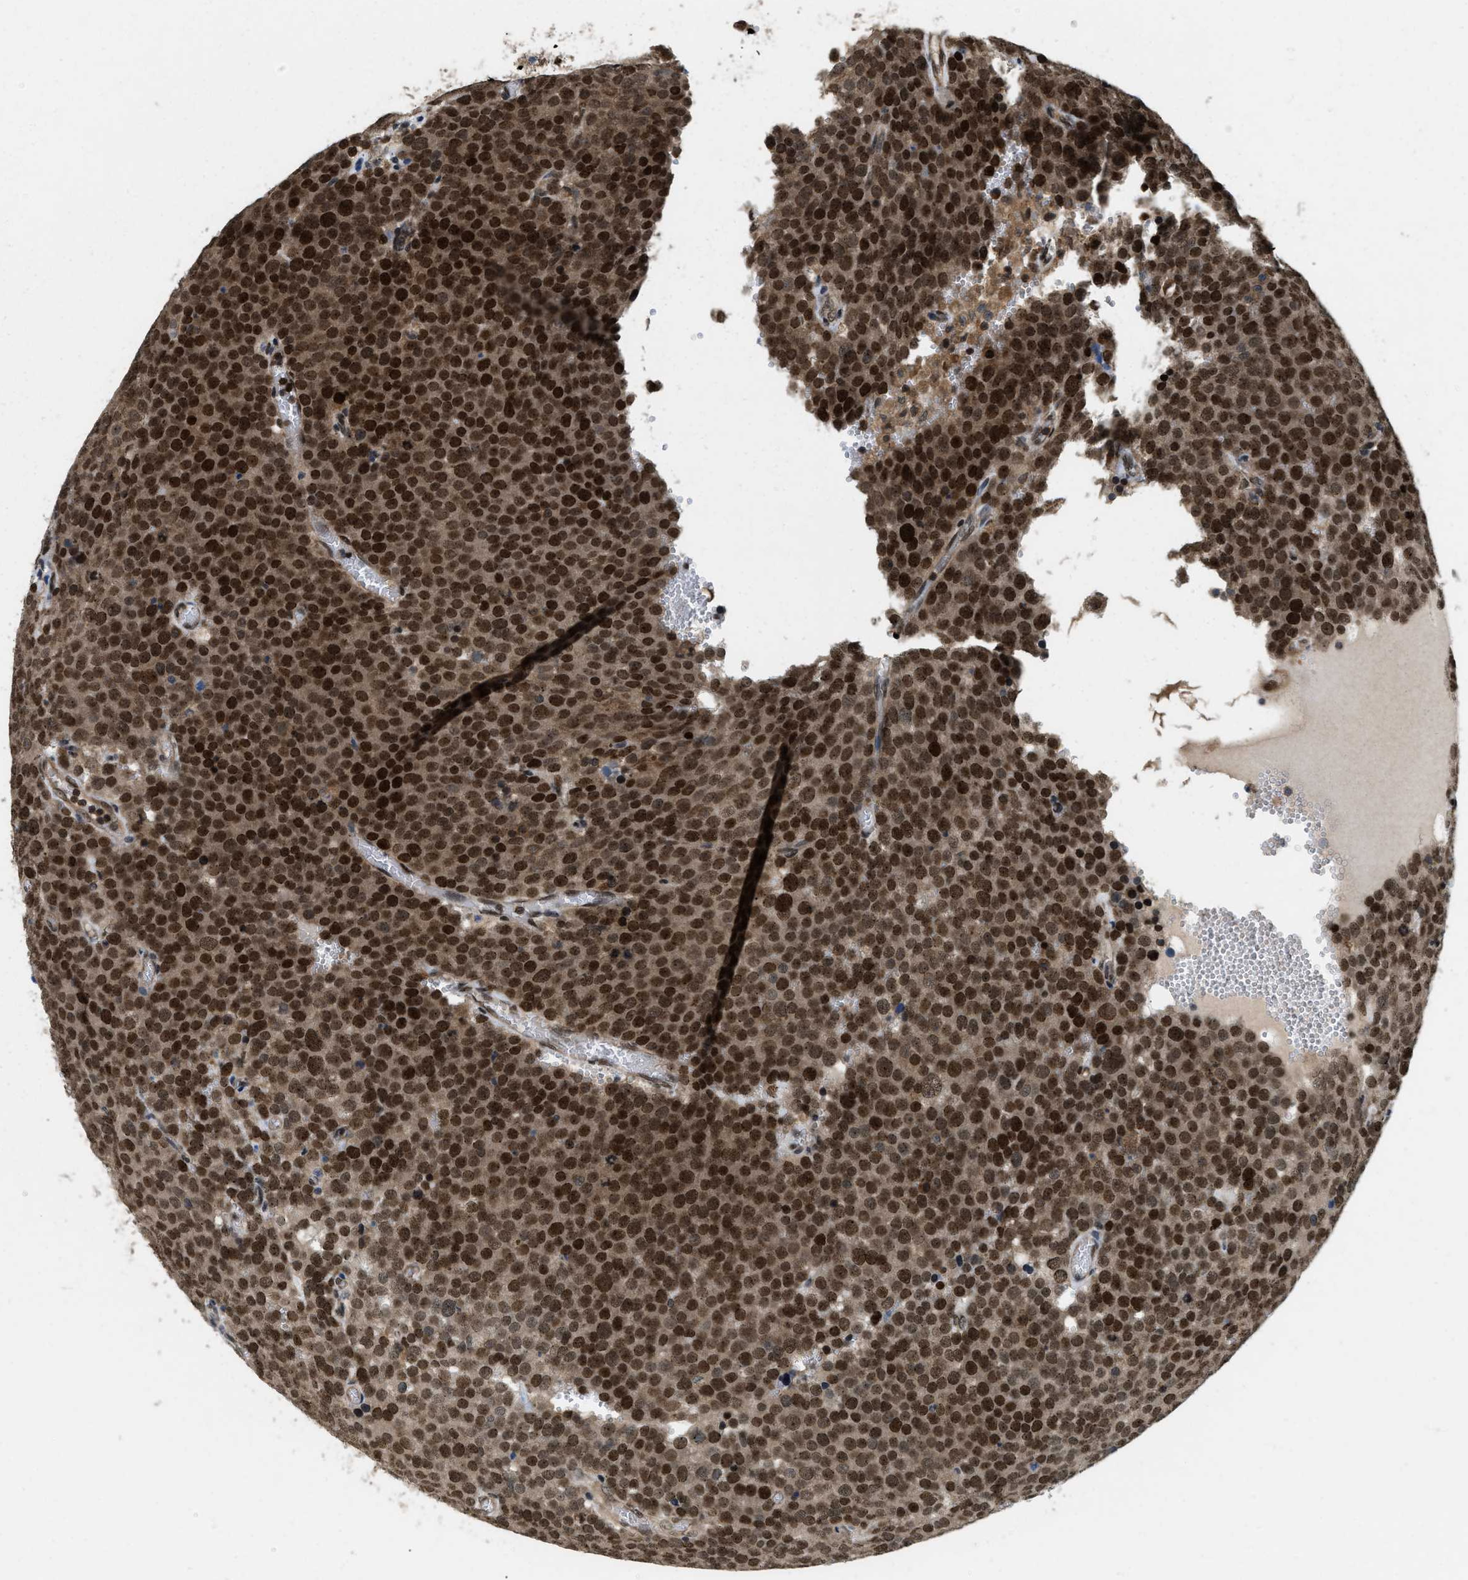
{"staining": {"intensity": "strong", "quantity": ">75%", "location": "cytoplasmic/membranous,nuclear"}, "tissue": "testis cancer", "cell_type": "Tumor cells", "image_type": "cancer", "snomed": [{"axis": "morphology", "description": "Normal tissue, NOS"}, {"axis": "morphology", "description": "Seminoma, NOS"}, {"axis": "topography", "description": "Testis"}], "caption": "IHC photomicrograph of human seminoma (testis) stained for a protein (brown), which shows high levels of strong cytoplasmic/membranous and nuclear expression in approximately >75% of tumor cells.", "gene": "ATF7IP", "patient": {"sex": "male", "age": 71}}